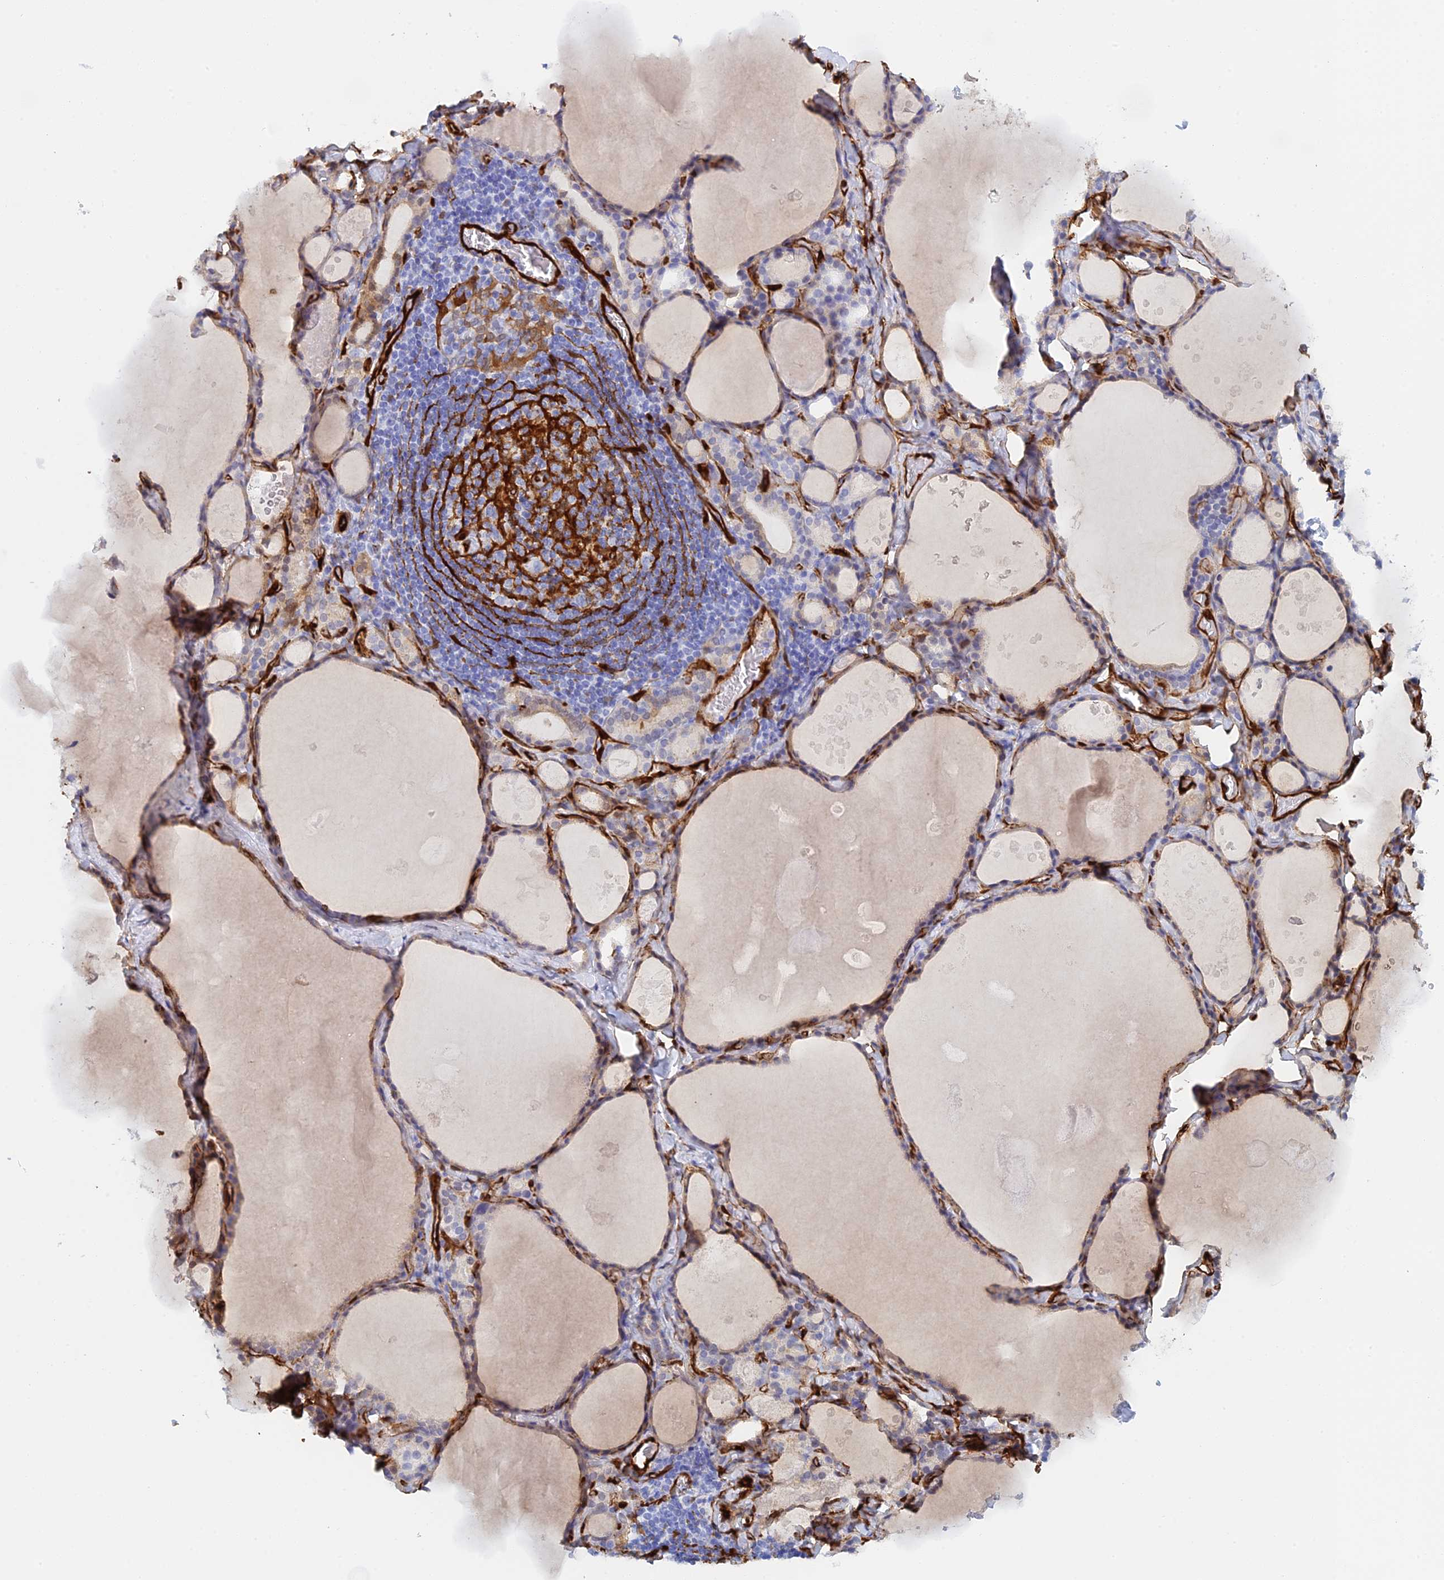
{"staining": {"intensity": "moderate", "quantity": "<25%", "location": "cytoplasmic/membranous,nuclear"}, "tissue": "thyroid gland", "cell_type": "Glandular cells", "image_type": "normal", "snomed": [{"axis": "morphology", "description": "Normal tissue, NOS"}, {"axis": "topography", "description": "Thyroid gland"}], "caption": "Immunohistochemistry of unremarkable thyroid gland exhibits low levels of moderate cytoplasmic/membranous,nuclear staining in approximately <25% of glandular cells.", "gene": "CRIP2", "patient": {"sex": "male", "age": 56}}